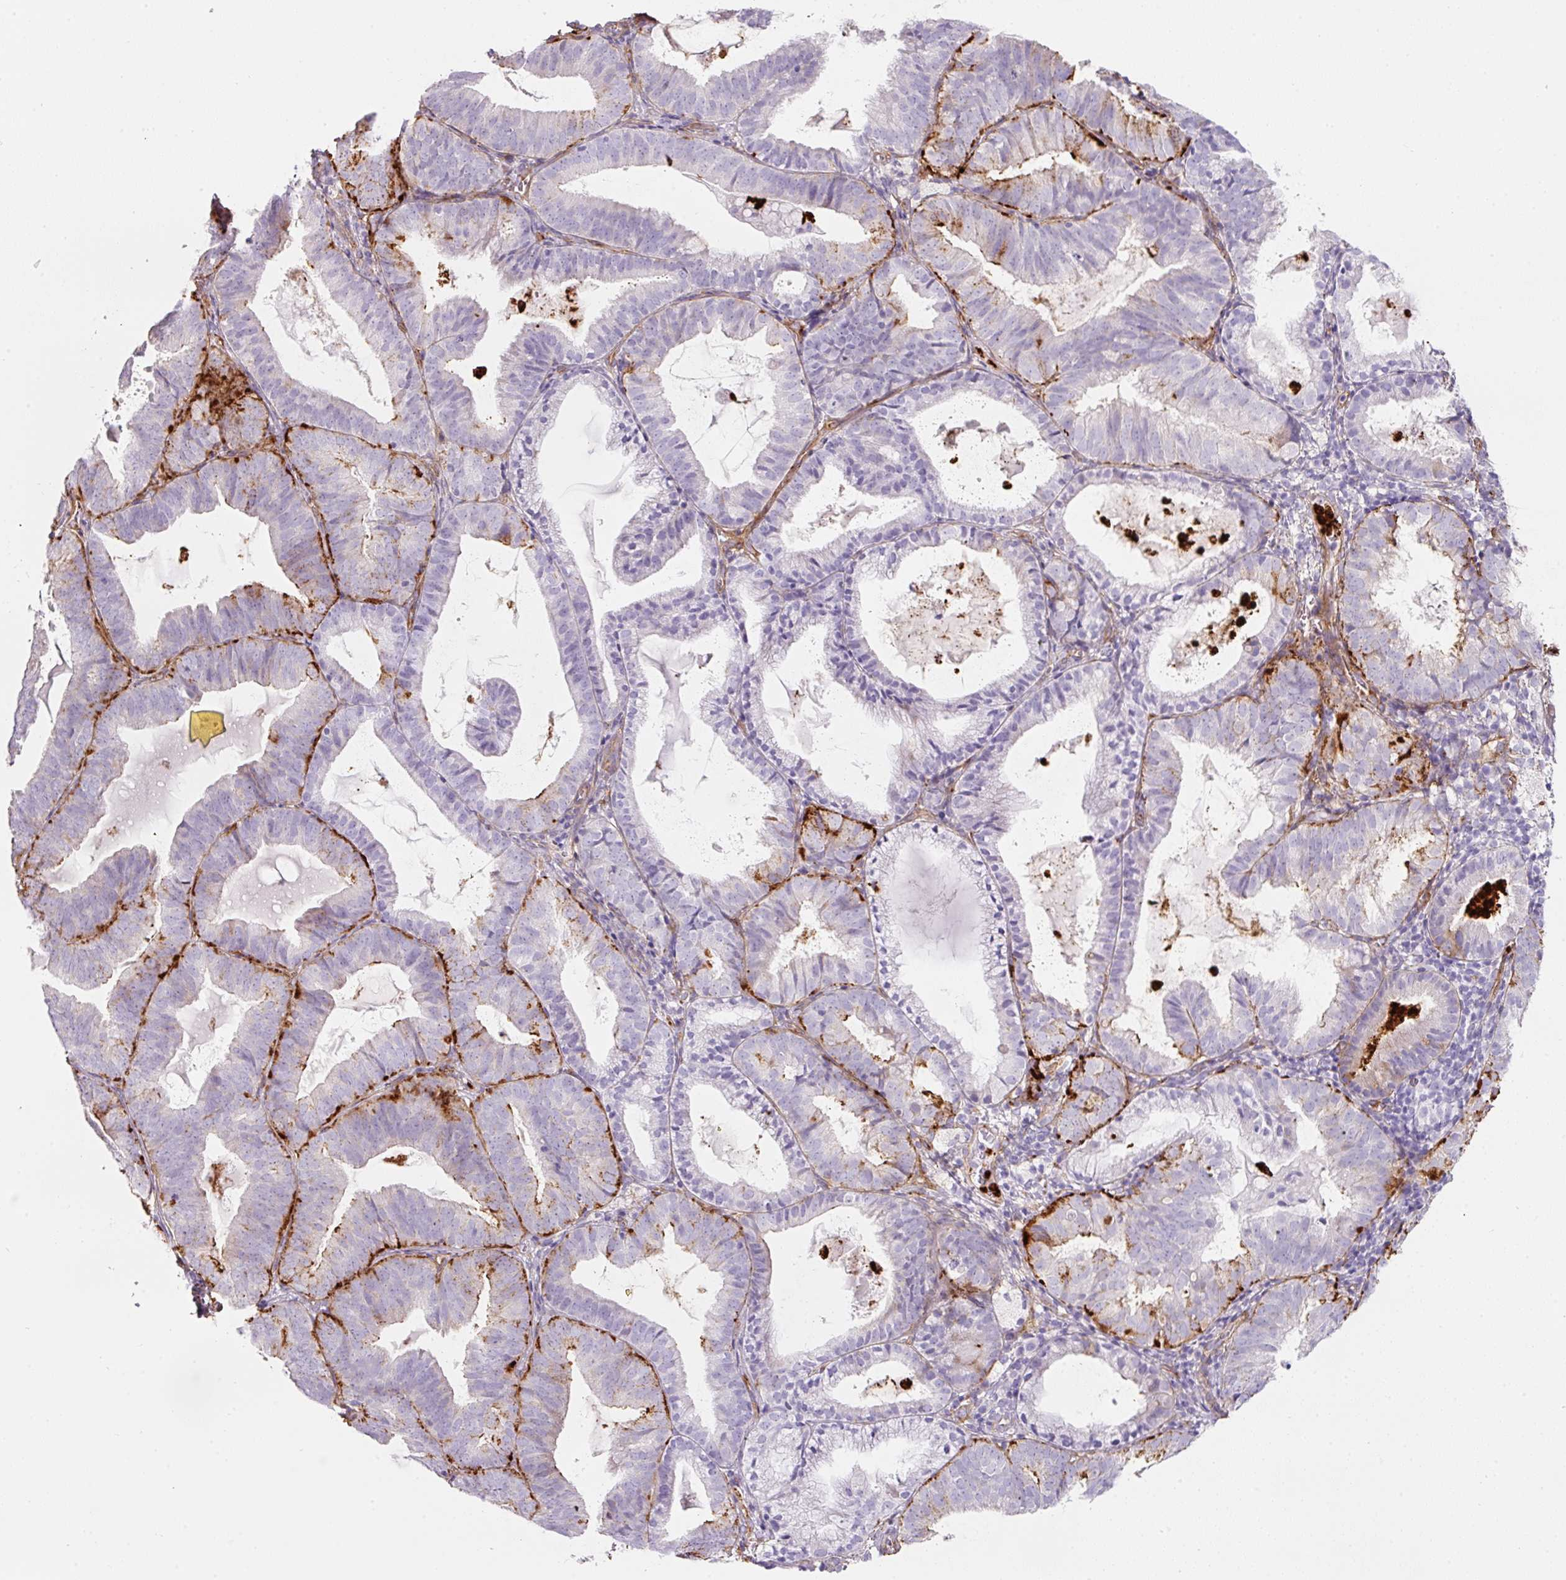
{"staining": {"intensity": "strong", "quantity": "<25%", "location": "cytoplasmic/membranous"}, "tissue": "endometrial cancer", "cell_type": "Tumor cells", "image_type": "cancer", "snomed": [{"axis": "morphology", "description": "Adenocarcinoma, NOS"}, {"axis": "topography", "description": "Endometrium"}], "caption": "Immunohistochemical staining of endometrial cancer demonstrates medium levels of strong cytoplasmic/membranous protein staining in approximately <25% of tumor cells.", "gene": "LOXL4", "patient": {"sex": "female", "age": 80}}